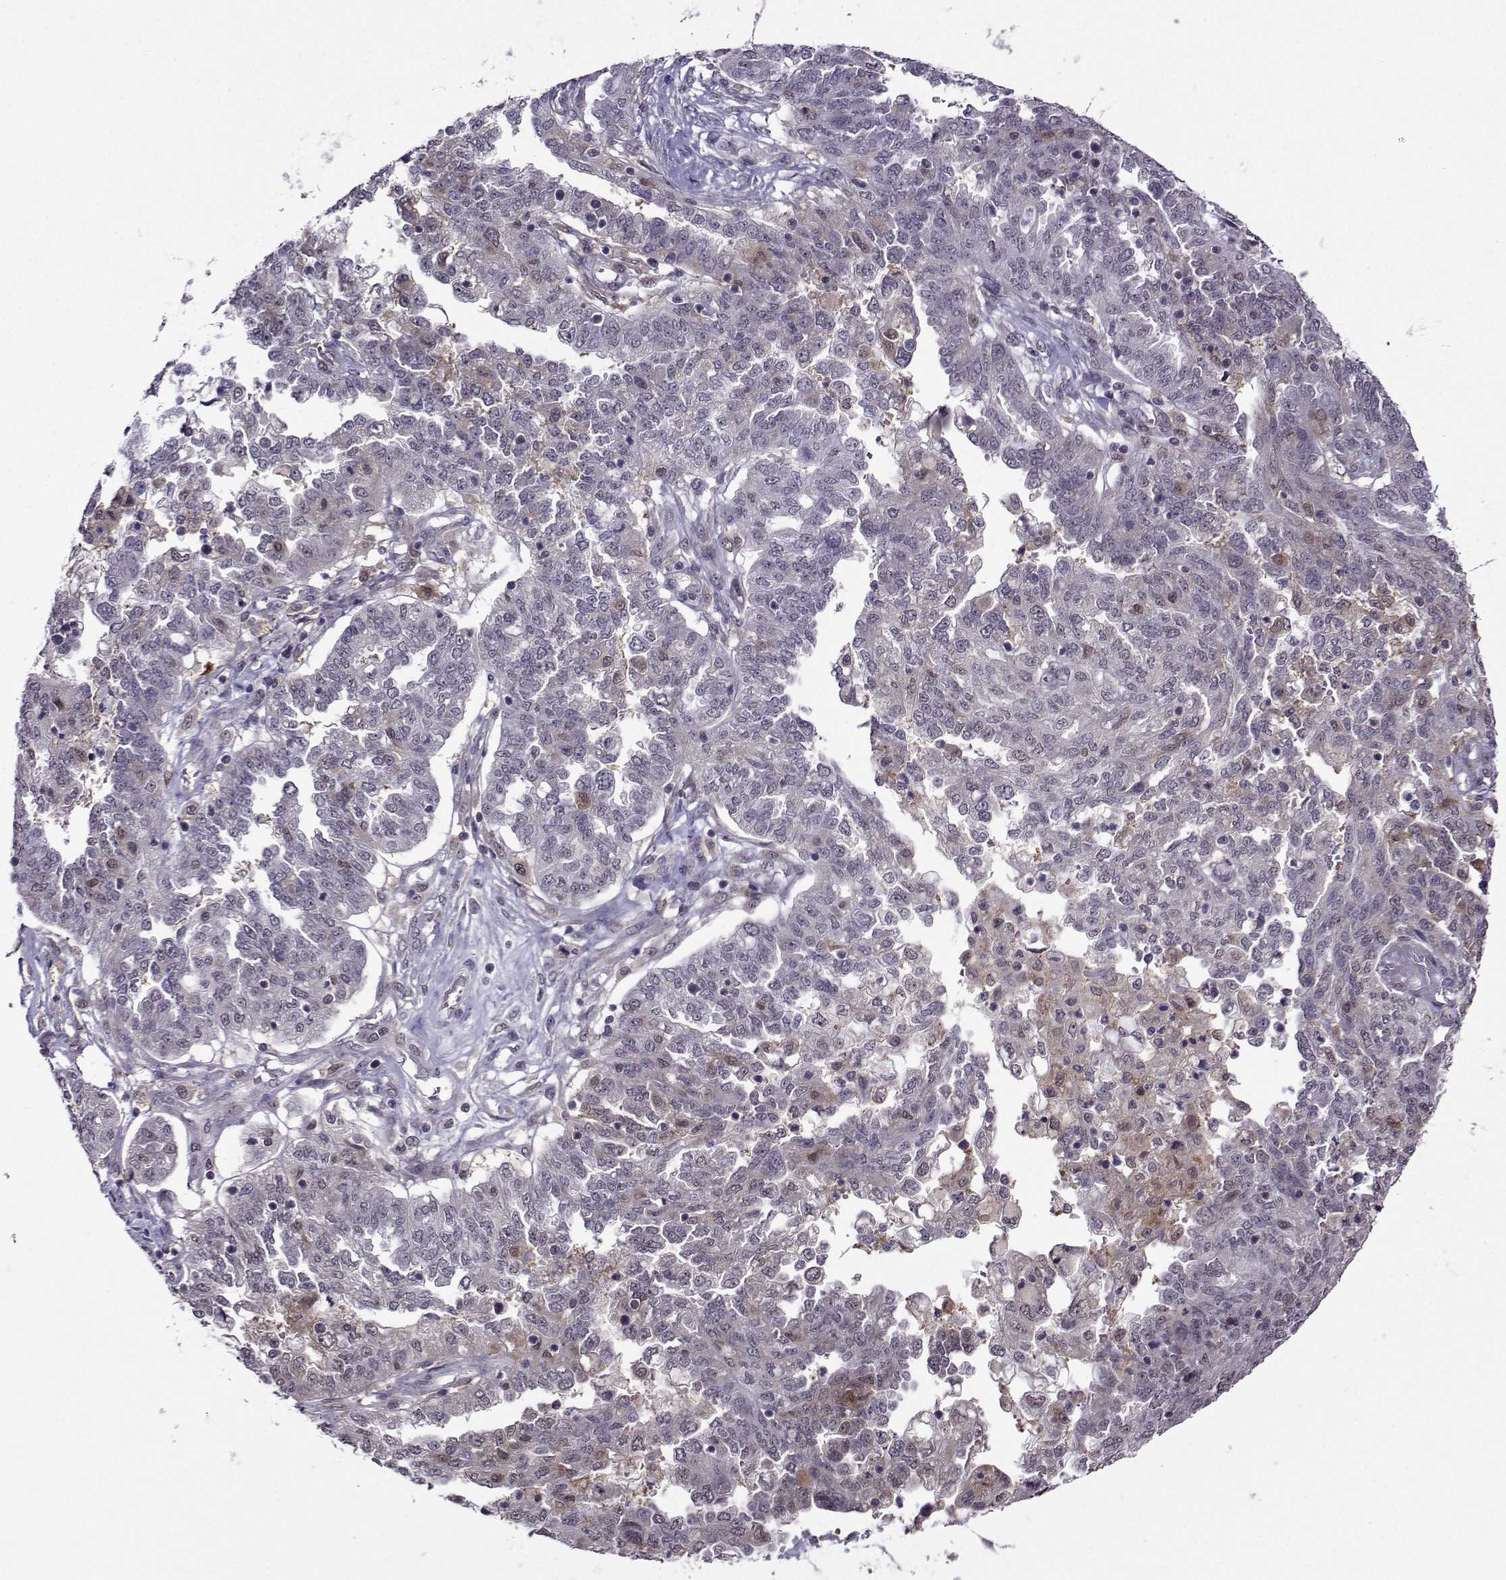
{"staining": {"intensity": "weak", "quantity": "<25%", "location": "cytoplasmic/membranous"}, "tissue": "ovarian cancer", "cell_type": "Tumor cells", "image_type": "cancer", "snomed": [{"axis": "morphology", "description": "Cystadenocarcinoma, serous, NOS"}, {"axis": "topography", "description": "Ovary"}], "caption": "DAB (3,3'-diaminobenzidine) immunohistochemical staining of ovarian cancer (serous cystadenocarcinoma) reveals no significant positivity in tumor cells.", "gene": "DDX20", "patient": {"sex": "female", "age": 67}}